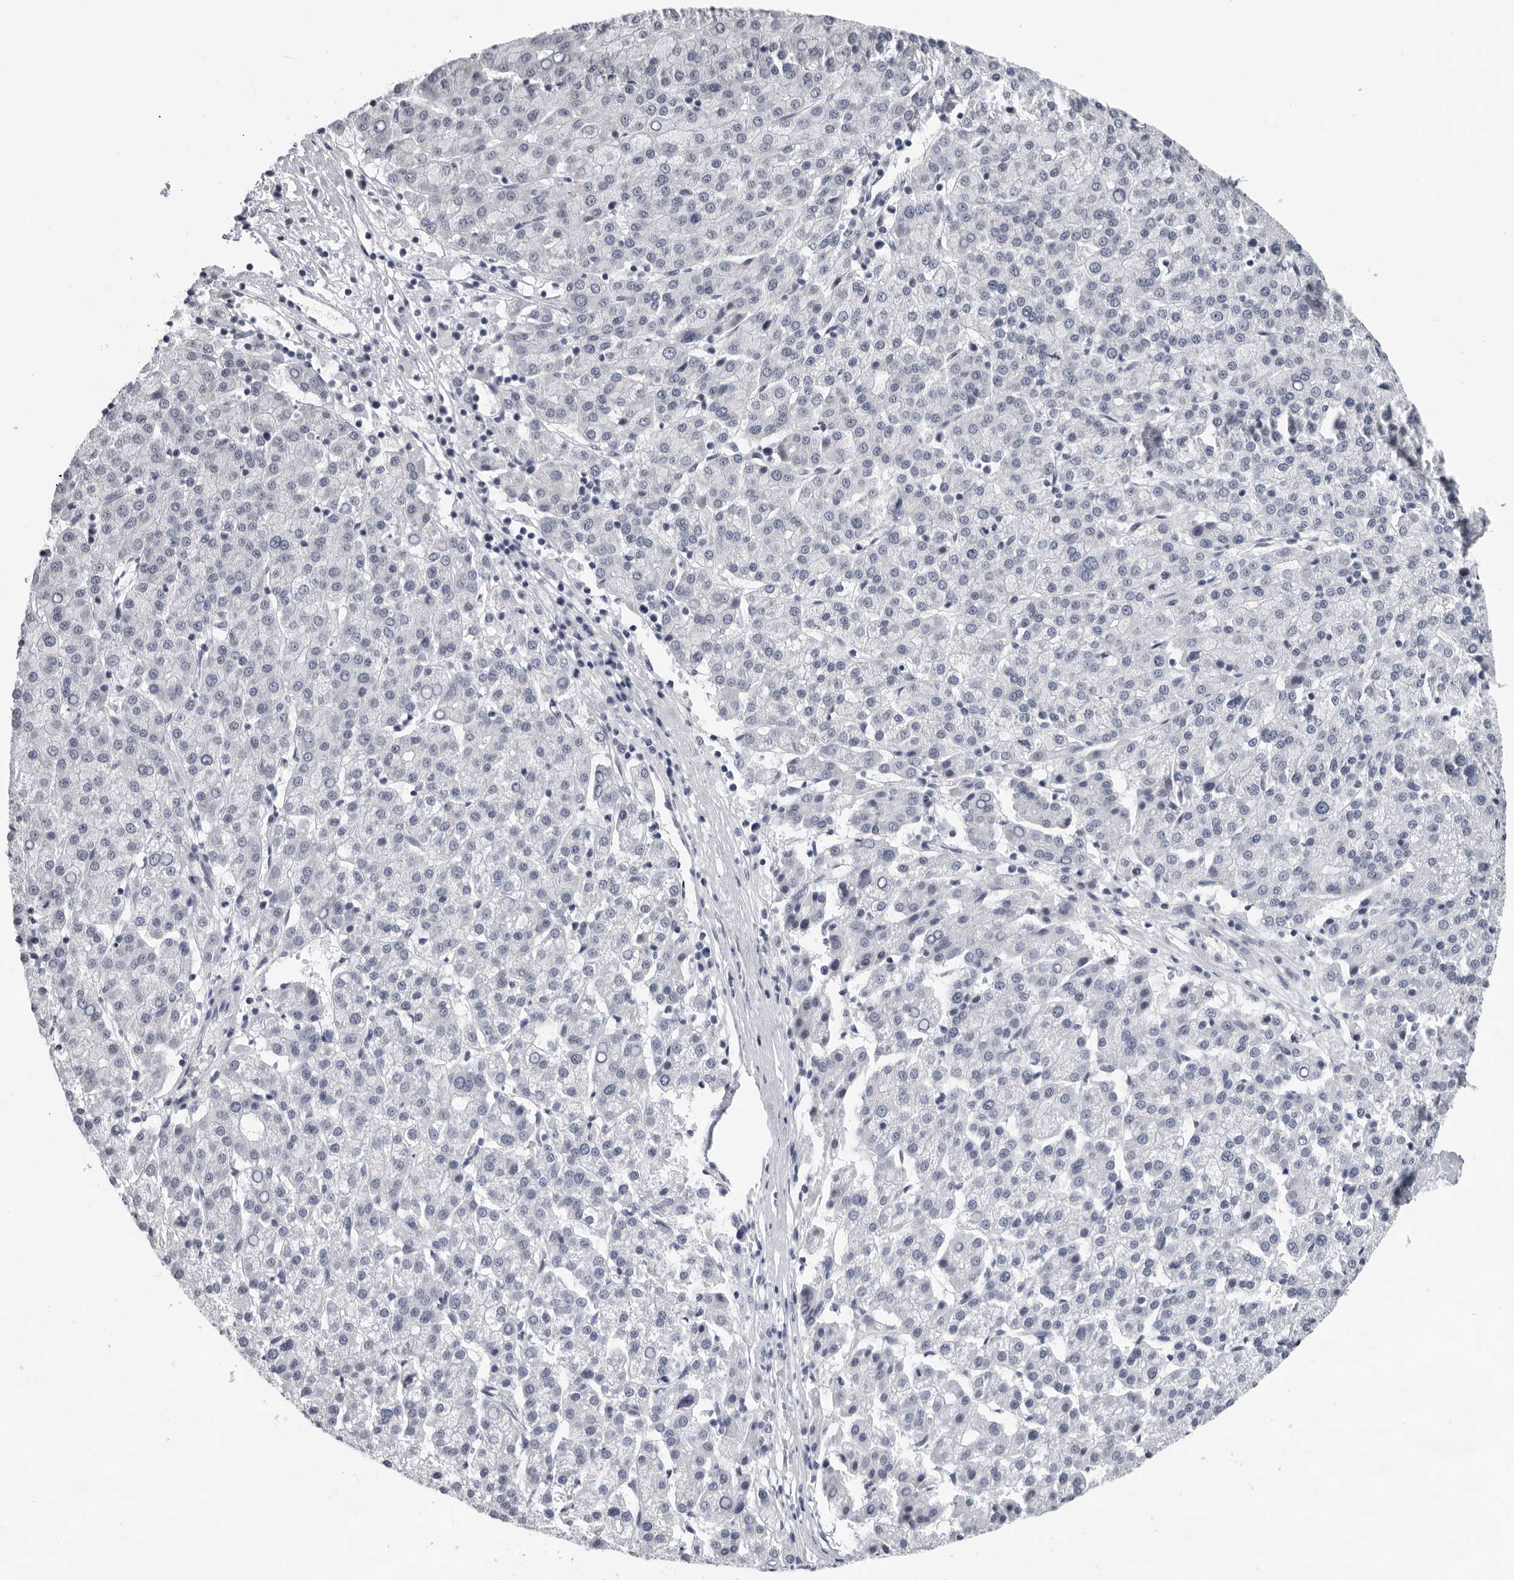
{"staining": {"intensity": "negative", "quantity": "none", "location": "none"}, "tissue": "liver cancer", "cell_type": "Tumor cells", "image_type": "cancer", "snomed": [{"axis": "morphology", "description": "Carcinoma, Hepatocellular, NOS"}, {"axis": "topography", "description": "Liver"}], "caption": "DAB (3,3'-diaminobenzidine) immunohistochemical staining of liver hepatocellular carcinoma exhibits no significant expression in tumor cells. (Stains: DAB (3,3'-diaminobenzidine) immunohistochemistry with hematoxylin counter stain, Microscopy: brightfield microscopy at high magnification).", "gene": "CCDC28B", "patient": {"sex": "female", "age": 58}}